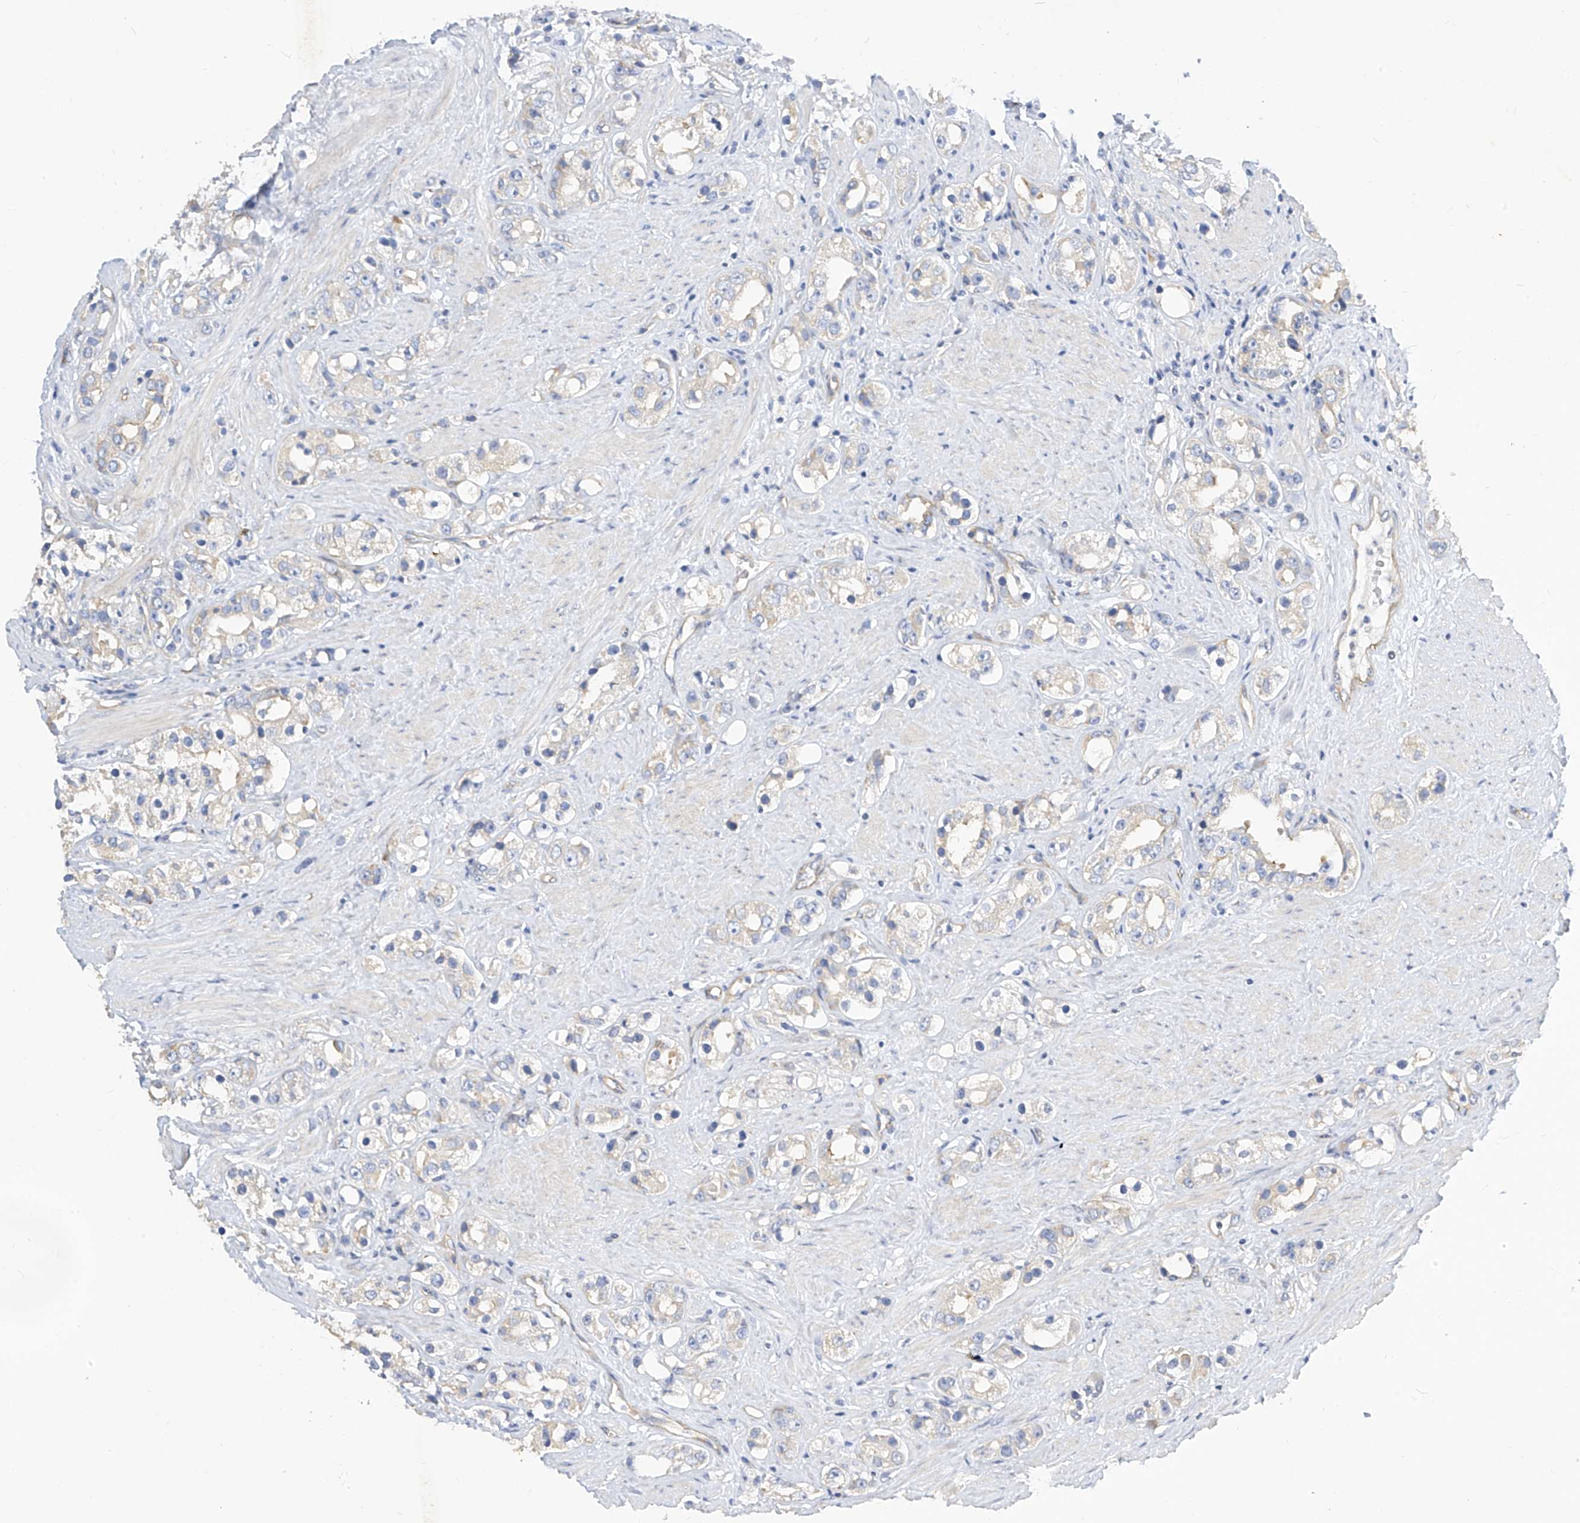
{"staining": {"intensity": "negative", "quantity": "none", "location": "none"}, "tissue": "prostate cancer", "cell_type": "Tumor cells", "image_type": "cancer", "snomed": [{"axis": "morphology", "description": "Adenocarcinoma, NOS"}, {"axis": "topography", "description": "Prostate"}], "caption": "Immunohistochemistry micrograph of human adenocarcinoma (prostate) stained for a protein (brown), which reveals no positivity in tumor cells.", "gene": "SCGB2A1", "patient": {"sex": "male", "age": 79}}